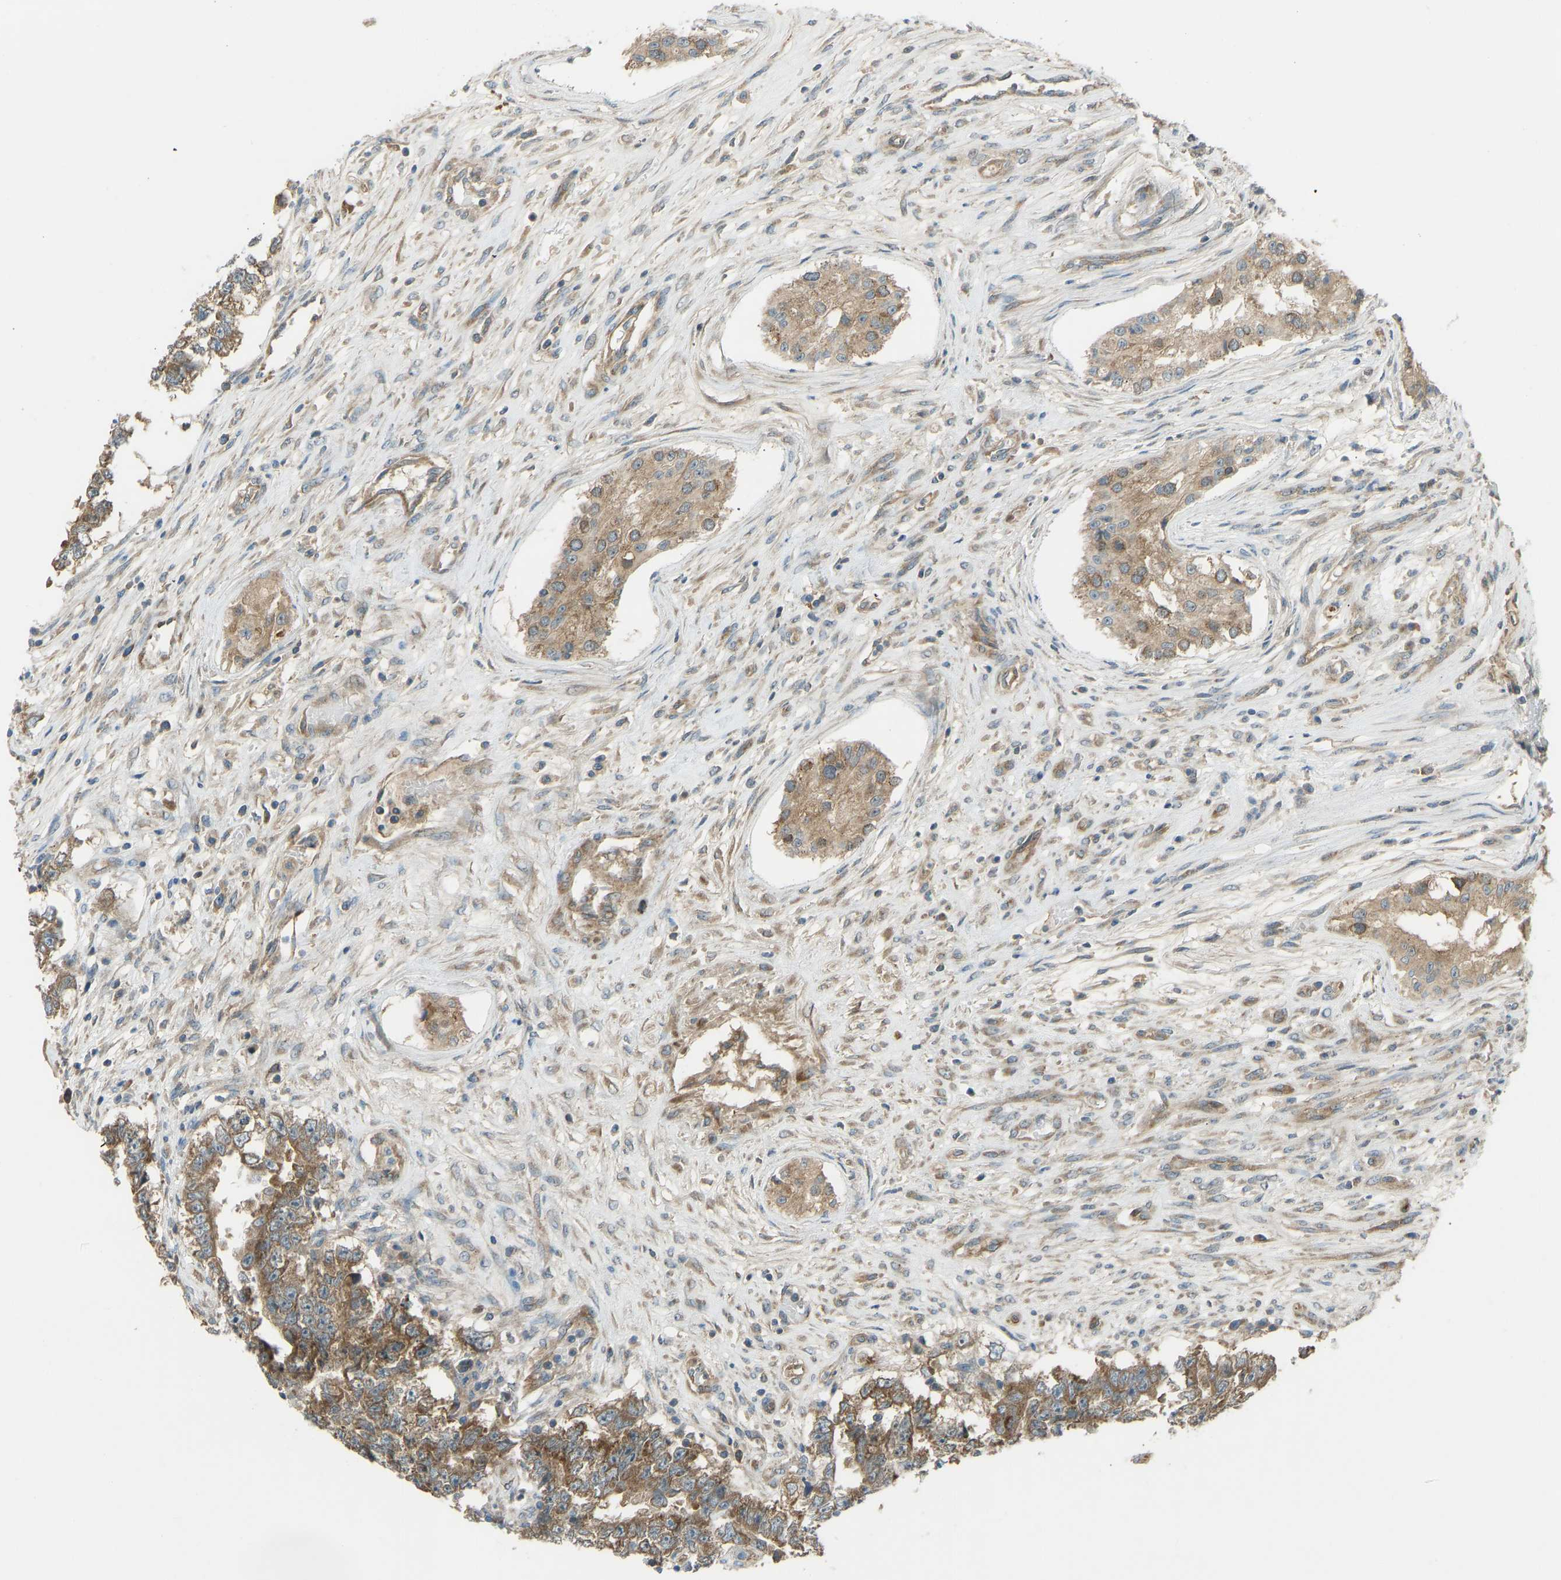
{"staining": {"intensity": "moderate", "quantity": ">75%", "location": "cytoplasmic/membranous"}, "tissue": "testis cancer", "cell_type": "Tumor cells", "image_type": "cancer", "snomed": [{"axis": "morphology", "description": "Carcinoma, Embryonal, NOS"}, {"axis": "topography", "description": "Testis"}], "caption": "Testis cancer (embryonal carcinoma) stained with a protein marker displays moderate staining in tumor cells.", "gene": "STAU2", "patient": {"sex": "male", "age": 25}}